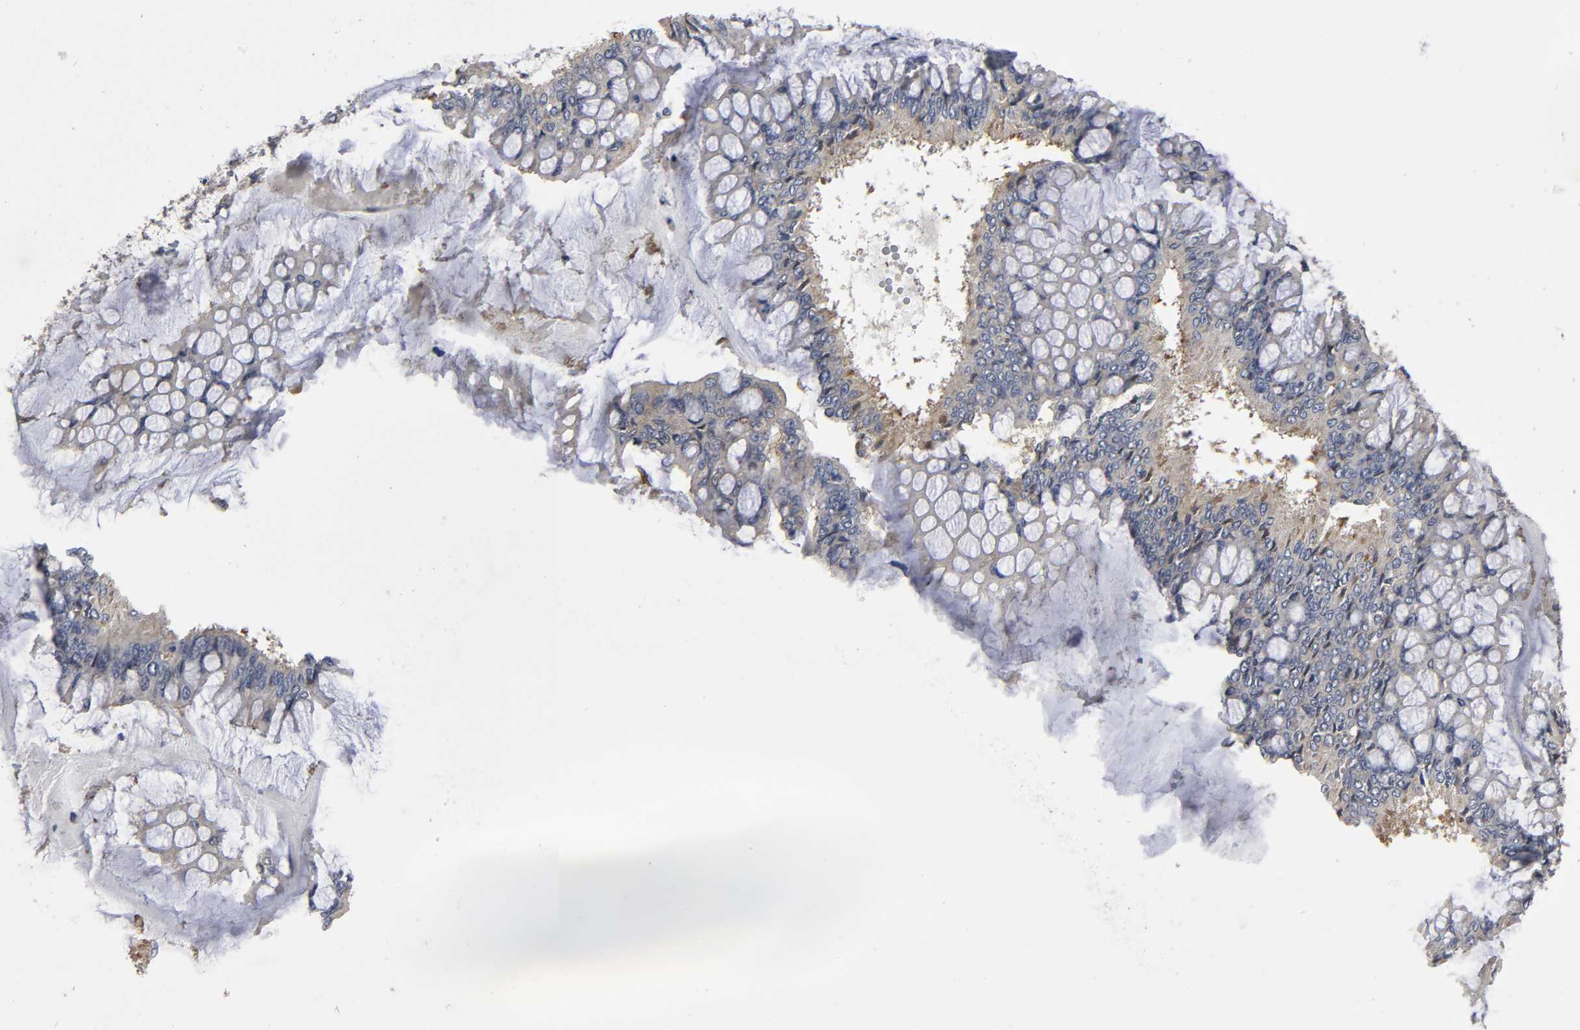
{"staining": {"intensity": "moderate", "quantity": ">75%", "location": "cytoplasmic/membranous"}, "tissue": "ovarian cancer", "cell_type": "Tumor cells", "image_type": "cancer", "snomed": [{"axis": "morphology", "description": "Cystadenocarcinoma, mucinous, NOS"}, {"axis": "topography", "description": "Ovary"}], "caption": "The immunohistochemical stain shows moderate cytoplasmic/membranous expression in tumor cells of ovarian cancer tissue.", "gene": "SH3GLB1", "patient": {"sex": "female", "age": 73}}